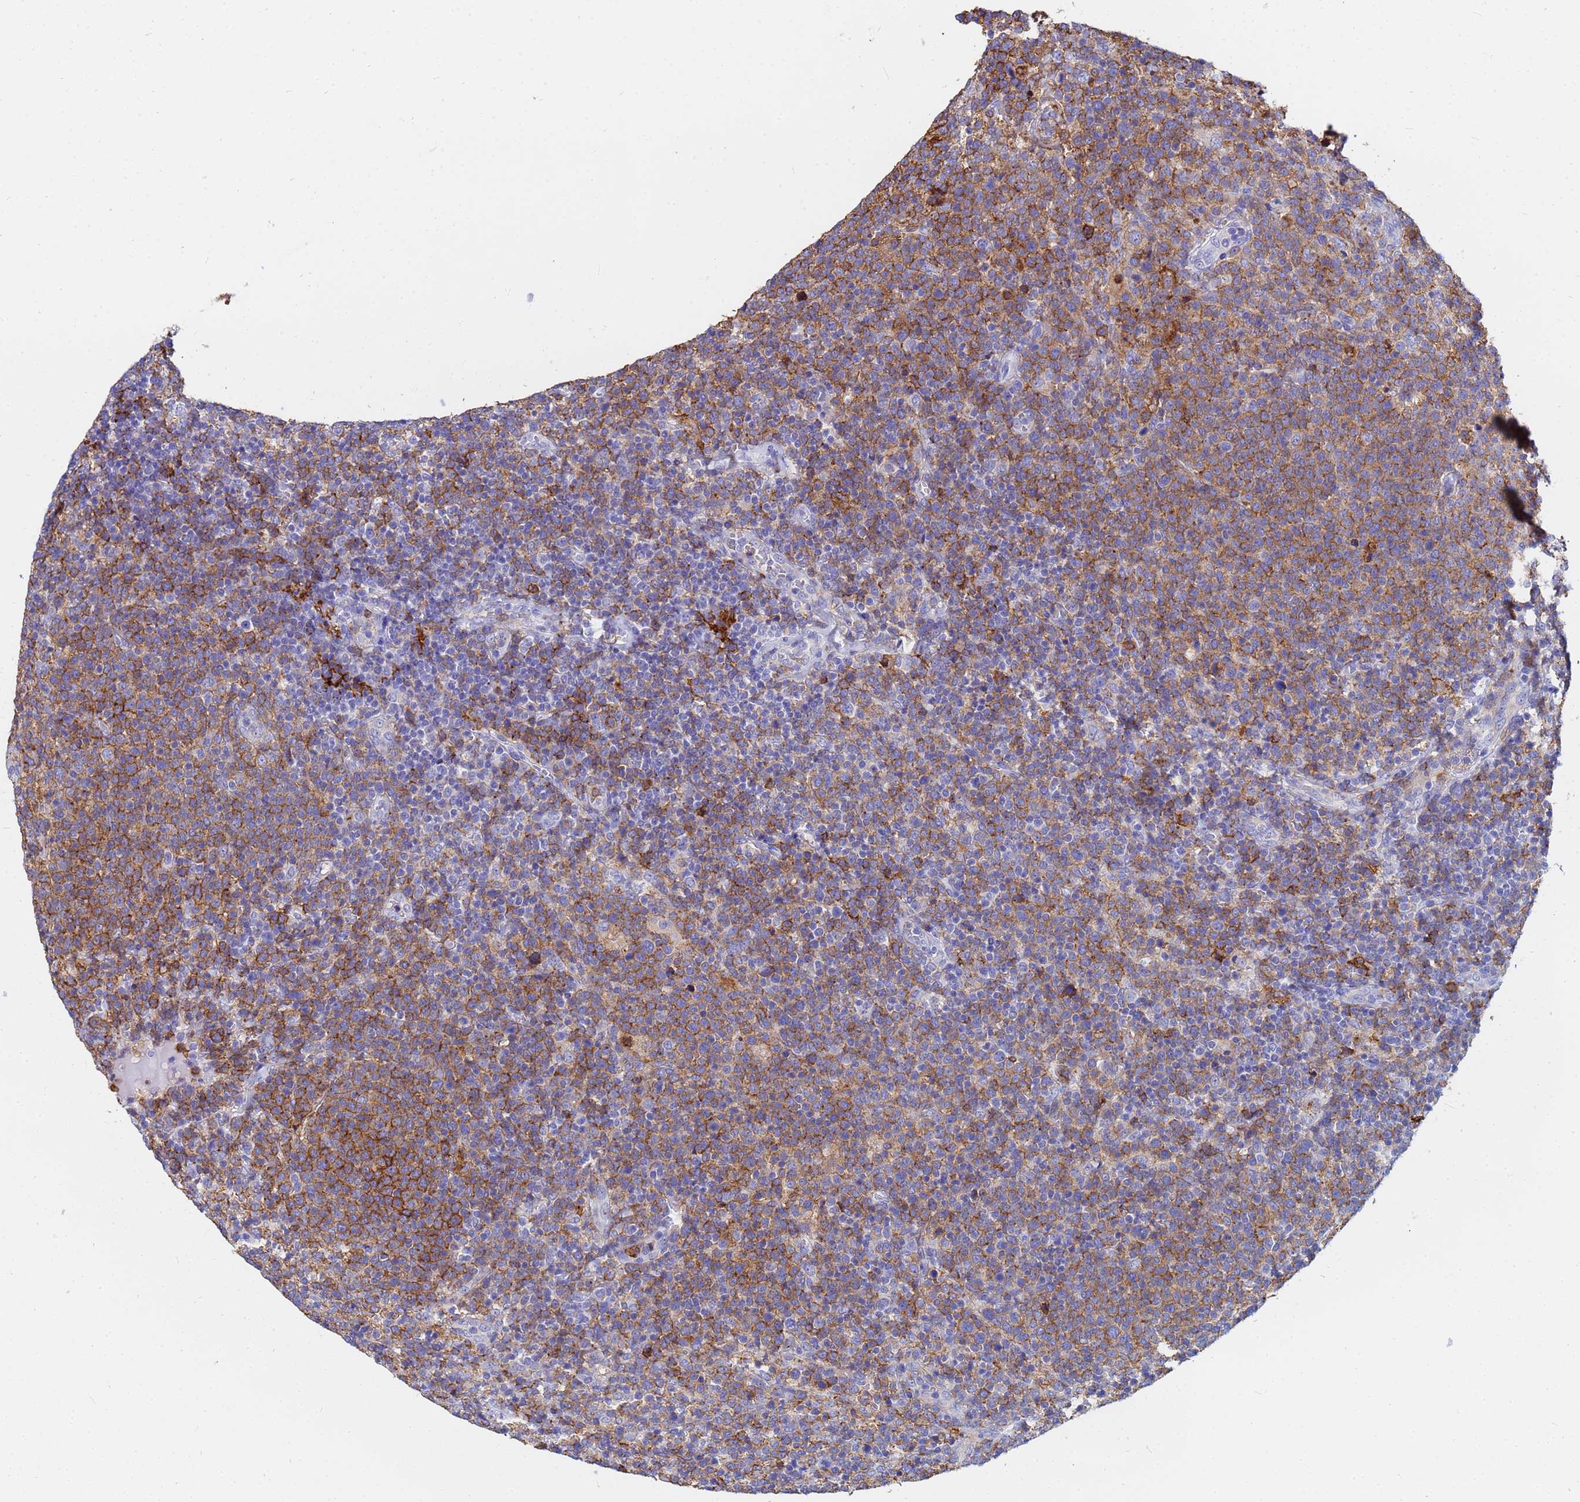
{"staining": {"intensity": "moderate", "quantity": ">75%", "location": "cytoplasmic/membranous"}, "tissue": "lymphoma", "cell_type": "Tumor cells", "image_type": "cancer", "snomed": [{"axis": "morphology", "description": "Malignant lymphoma, non-Hodgkin's type, High grade"}, {"axis": "topography", "description": "Lymph node"}], "caption": "Immunohistochemistry (IHC) (DAB) staining of human lymphoma exhibits moderate cytoplasmic/membranous protein positivity in about >75% of tumor cells.", "gene": "BASP1", "patient": {"sex": "male", "age": 61}}